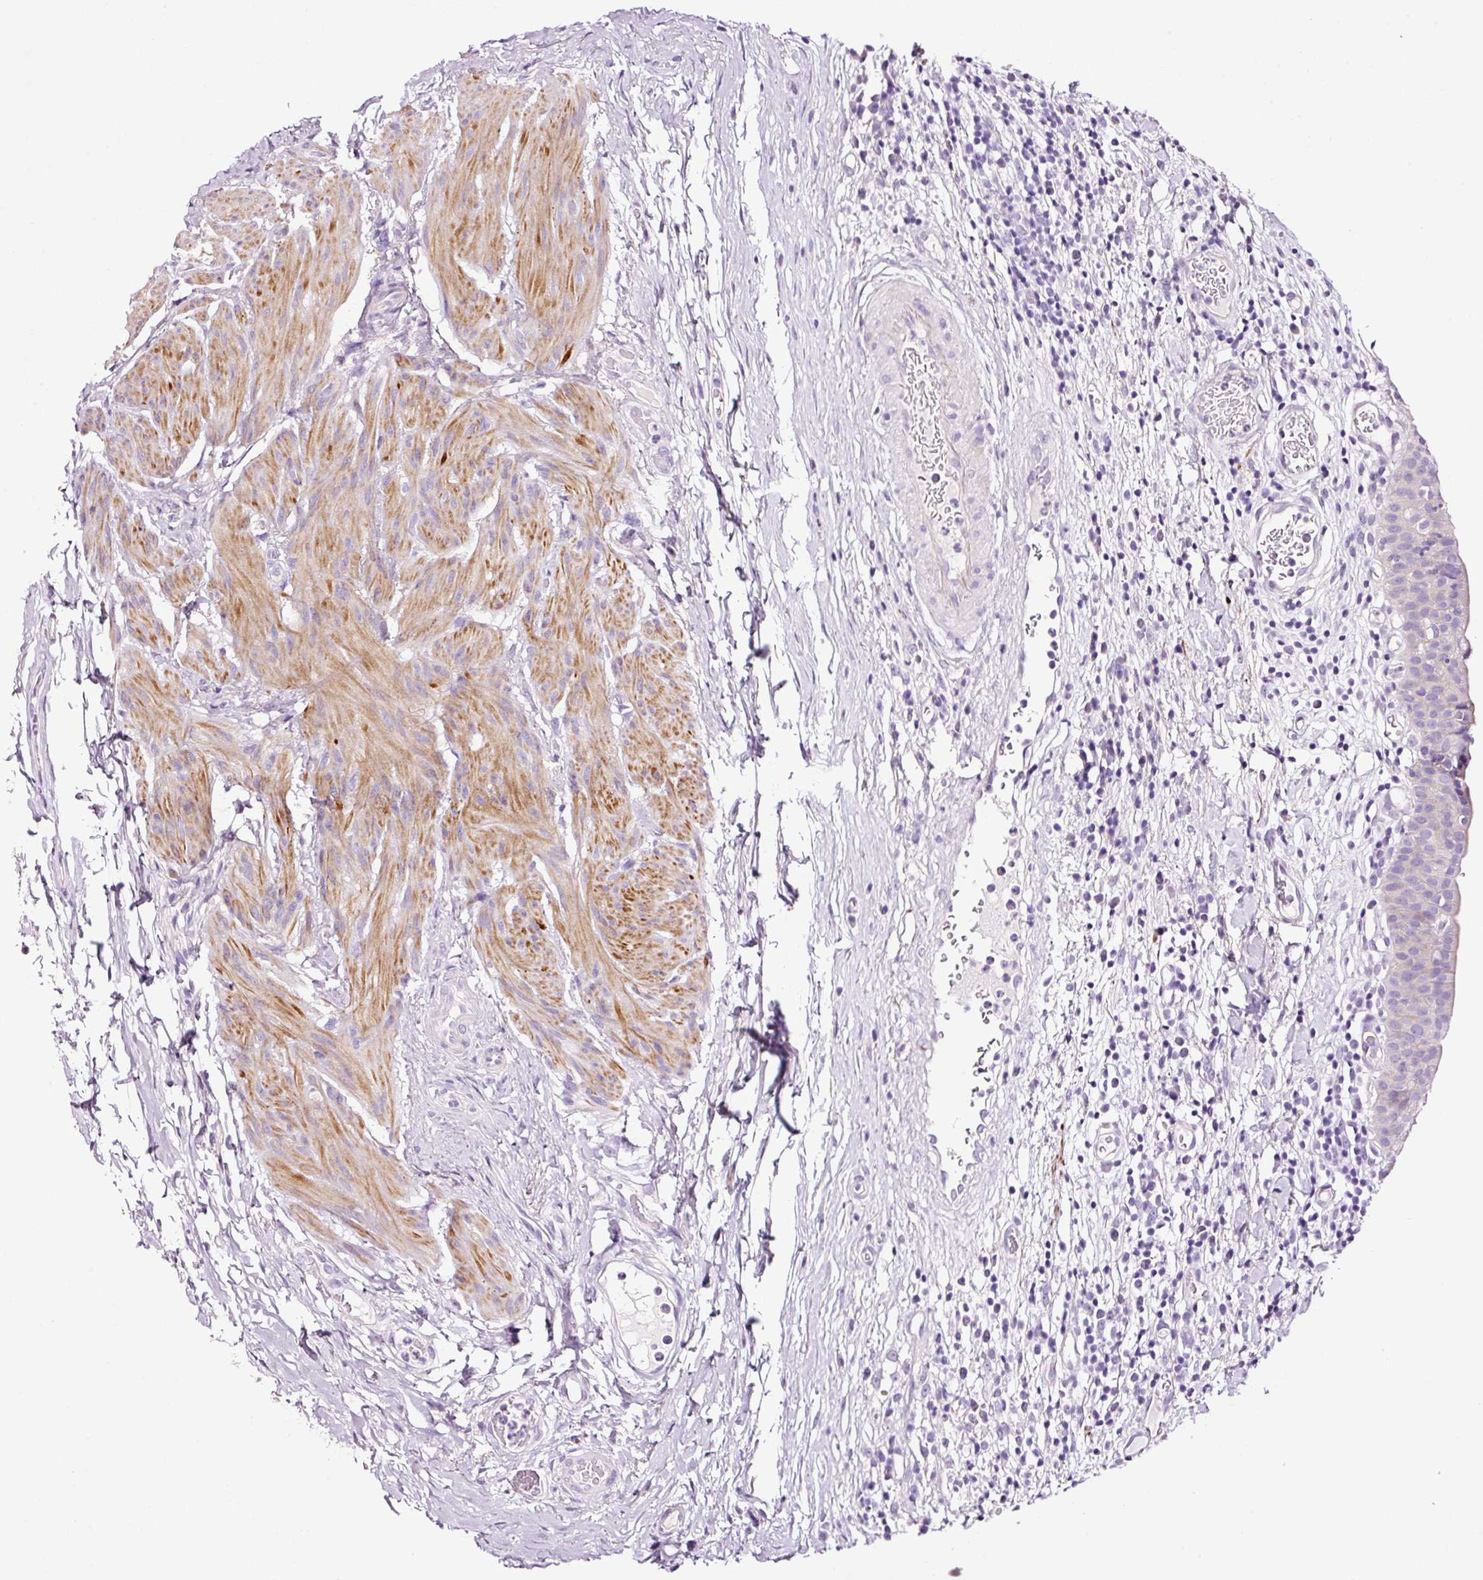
{"staining": {"intensity": "negative", "quantity": "none", "location": "none"}, "tissue": "urinary bladder", "cell_type": "Urothelial cells", "image_type": "normal", "snomed": [{"axis": "morphology", "description": "Normal tissue, NOS"}, {"axis": "morphology", "description": "Inflammation, NOS"}, {"axis": "topography", "description": "Urinary bladder"}], "caption": "Immunohistochemistry of unremarkable urinary bladder demonstrates no expression in urothelial cells.", "gene": "PAM", "patient": {"sex": "male", "age": 57}}